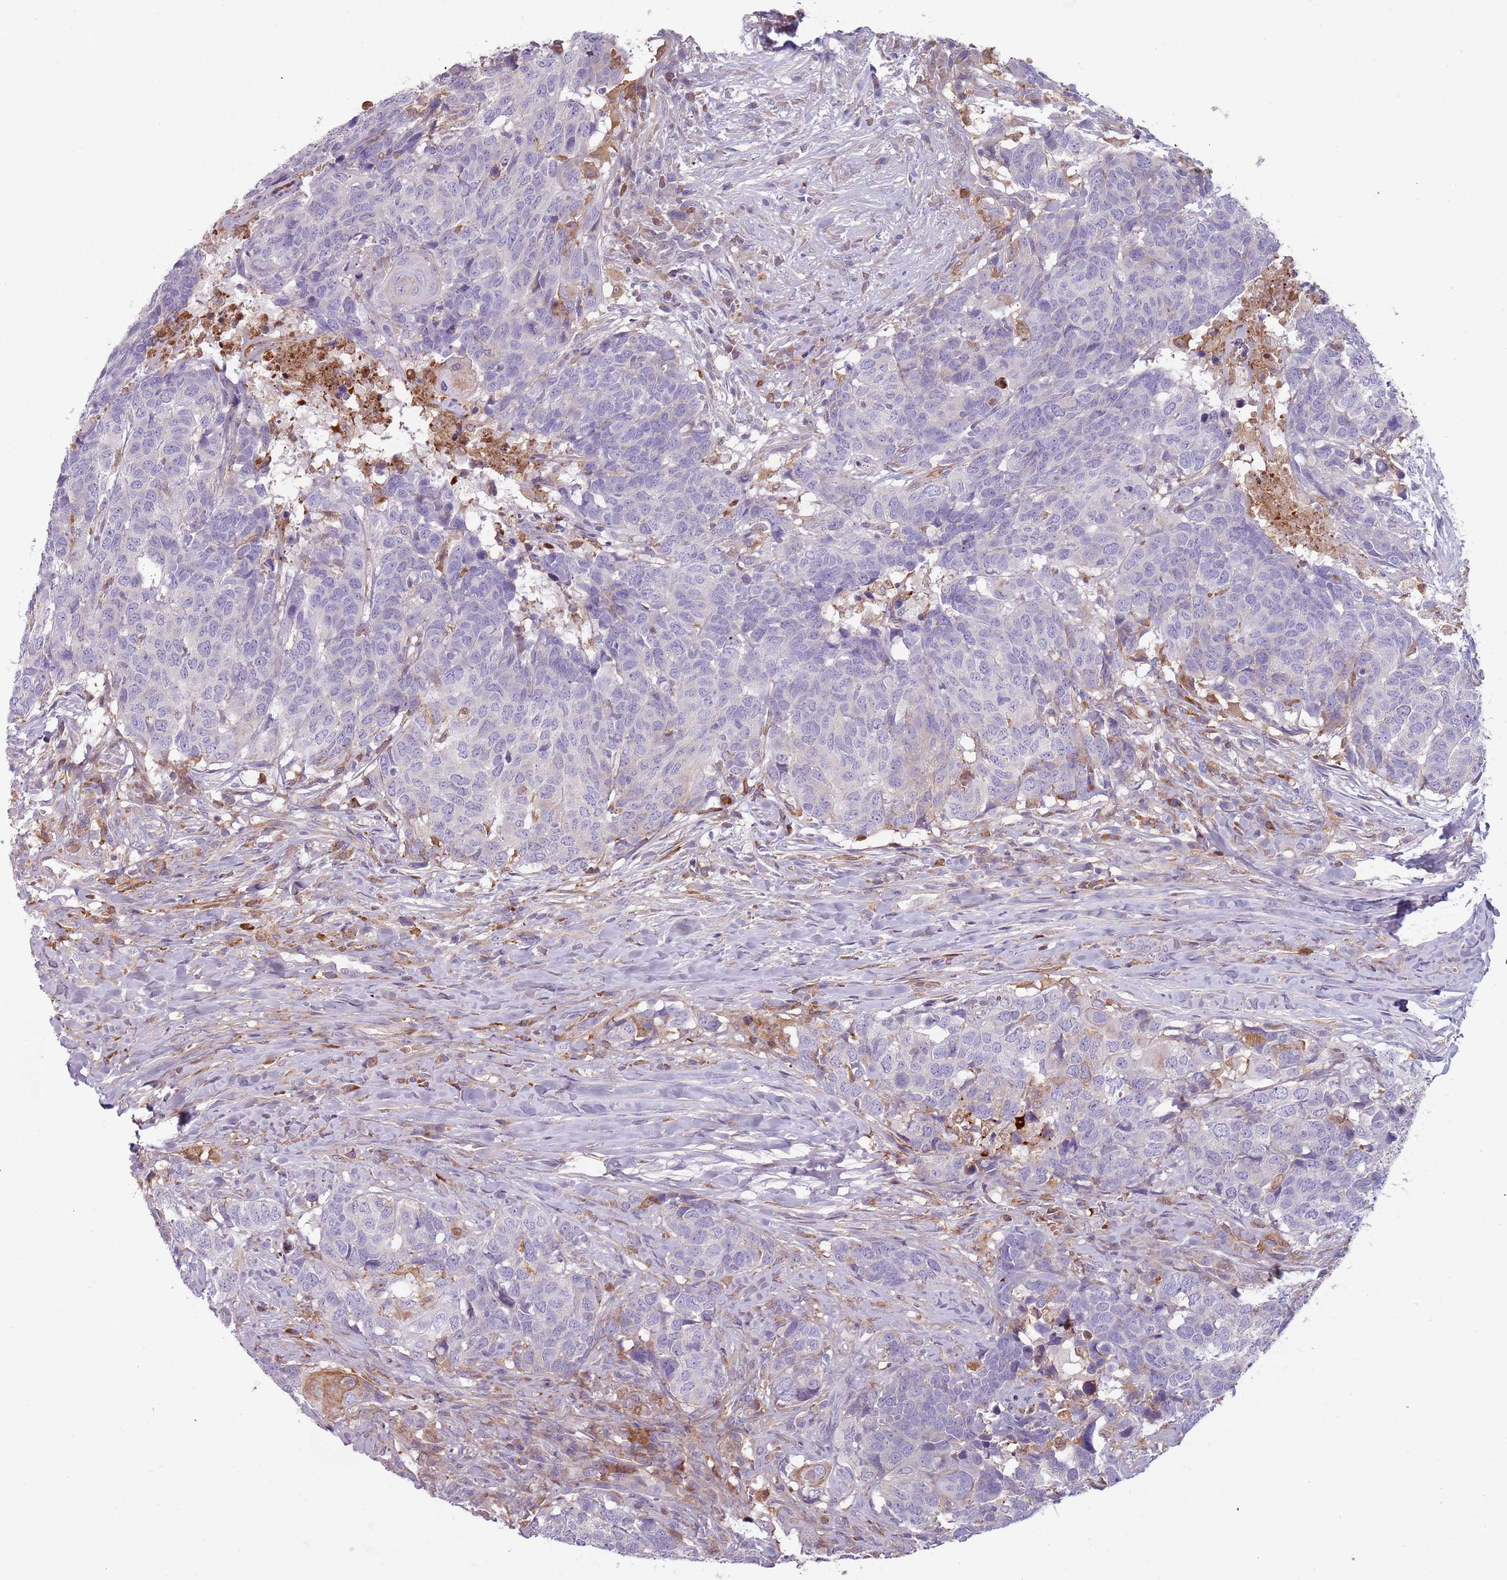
{"staining": {"intensity": "negative", "quantity": "none", "location": "none"}, "tissue": "head and neck cancer", "cell_type": "Tumor cells", "image_type": "cancer", "snomed": [{"axis": "morphology", "description": "Normal tissue, NOS"}, {"axis": "morphology", "description": "Squamous cell carcinoma, NOS"}, {"axis": "topography", "description": "Skeletal muscle"}, {"axis": "topography", "description": "Vascular tissue"}, {"axis": "topography", "description": "Peripheral nerve tissue"}, {"axis": "topography", "description": "Head-Neck"}], "caption": "A micrograph of human squamous cell carcinoma (head and neck) is negative for staining in tumor cells.", "gene": "NADK", "patient": {"sex": "male", "age": 66}}